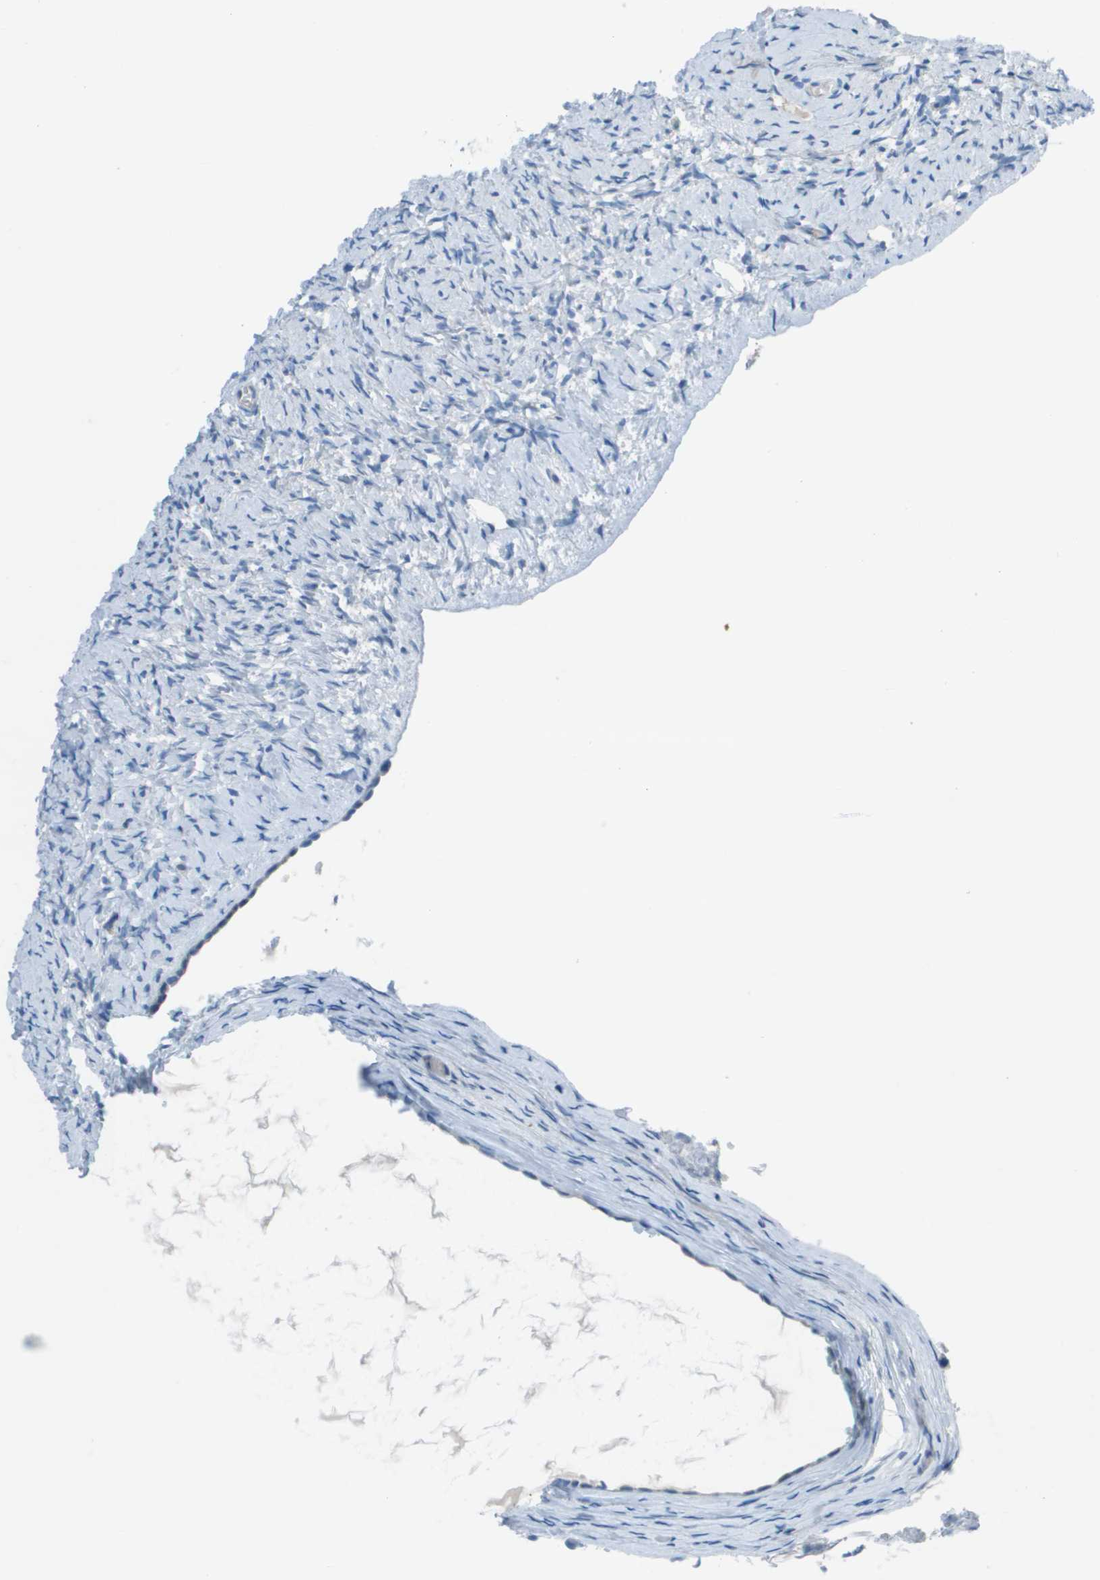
{"staining": {"intensity": "negative", "quantity": "none", "location": "none"}, "tissue": "ovary", "cell_type": "Follicle cells", "image_type": "normal", "snomed": [{"axis": "morphology", "description": "Normal tissue, NOS"}, {"axis": "topography", "description": "Ovary"}], "caption": "Benign ovary was stained to show a protein in brown. There is no significant staining in follicle cells. (DAB immunohistochemistry visualized using brightfield microscopy, high magnification).", "gene": "STIP1", "patient": {"sex": "female", "age": 33}}